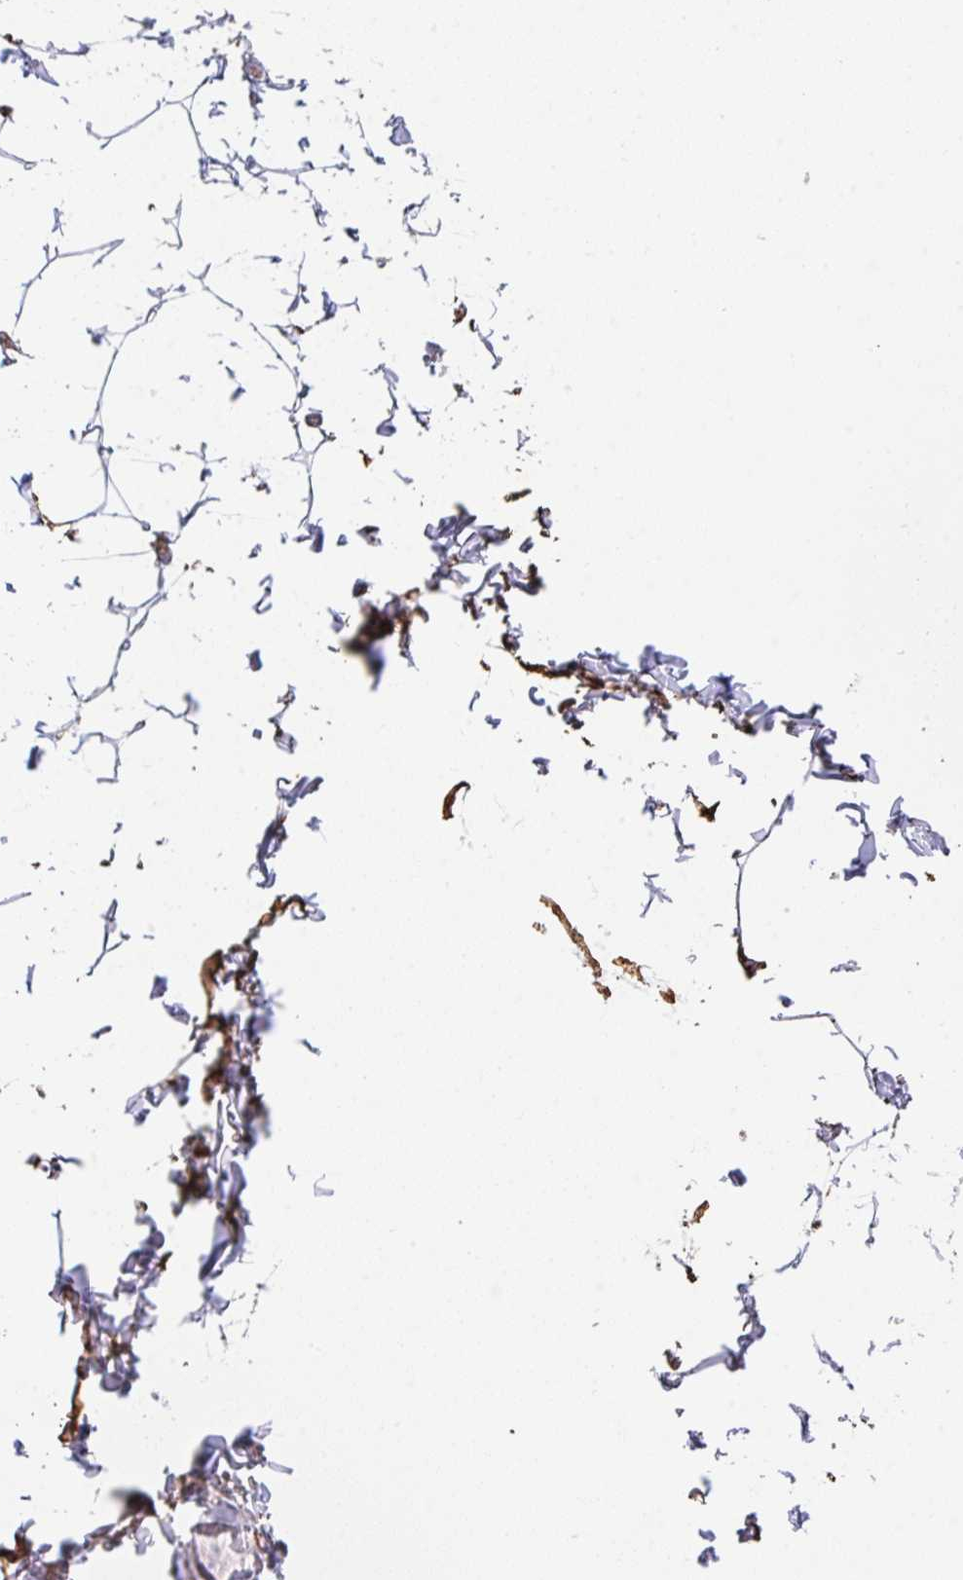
{"staining": {"intensity": "negative", "quantity": "none", "location": "none"}, "tissue": "adipose tissue", "cell_type": "Adipocytes", "image_type": "normal", "snomed": [{"axis": "morphology", "description": "Normal tissue, NOS"}, {"axis": "topography", "description": "Soft tissue"}, {"axis": "topography", "description": "Adipose tissue"}, {"axis": "topography", "description": "Vascular tissue"}, {"axis": "topography", "description": "Peripheral nerve tissue"}], "caption": "Adipocytes are negative for brown protein staining in benign adipose tissue.", "gene": "DBN1", "patient": {"sex": "male", "age": 29}}